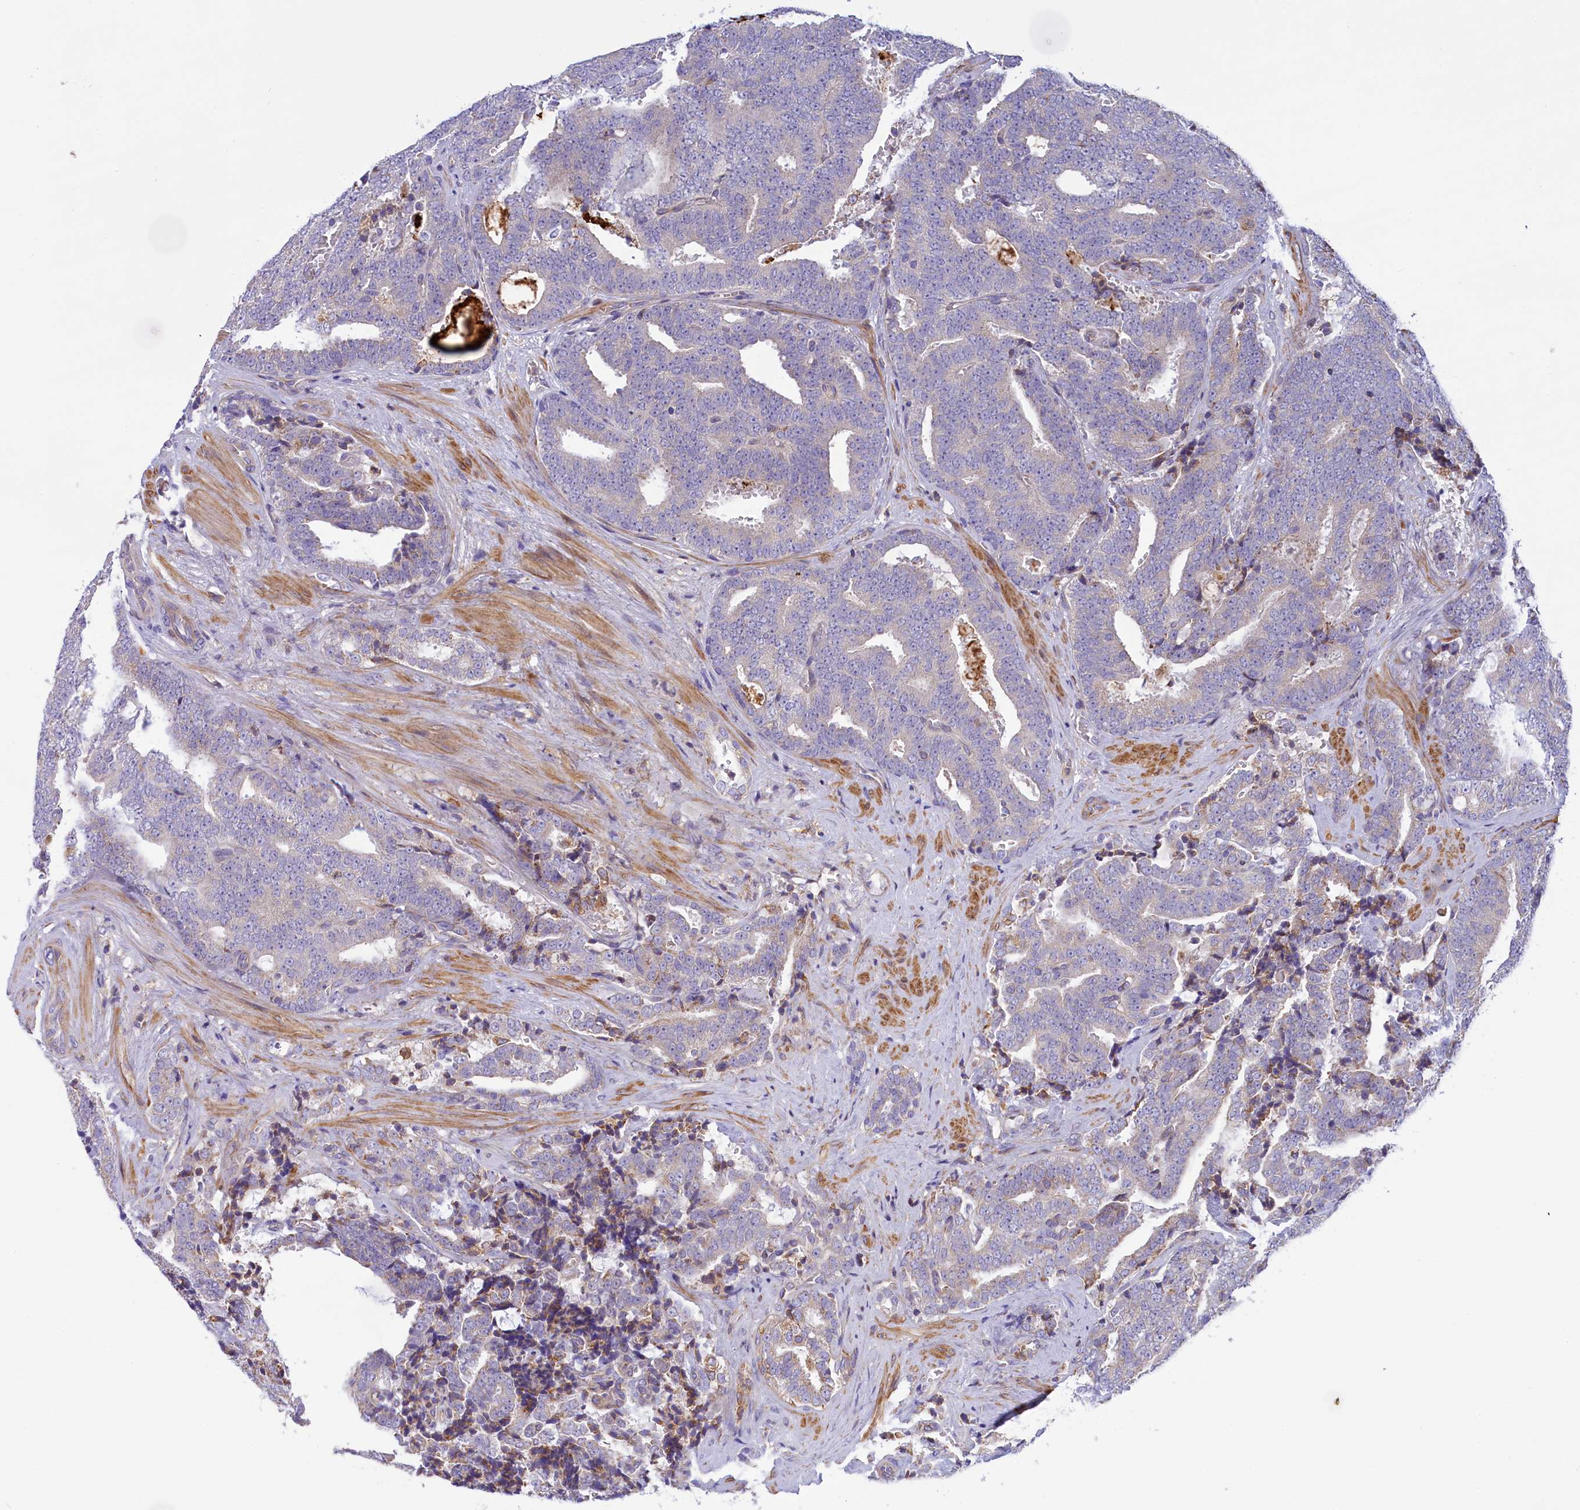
{"staining": {"intensity": "weak", "quantity": "<25%", "location": "cytoplasmic/membranous"}, "tissue": "prostate cancer", "cell_type": "Tumor cells", "image_type": "cancer", "snomed": [{"axis": "morphology", "description": "Adenocarcinoma, High grade"}, {"axis": "topography", "description": "Prostate and seminal vesicle, NOS"}], "caption": "This photomicrograph is of high-grade adenocarcinoma (prostate) stained with immunohistochemistry to label a protein in brown with the nuclei are counter-stained blue. There is no positivity in tumor cells. (DAB (3,3'-diaminobenzidine) IHC with hematoxylin counter stain).", "gene": "CORO7-PAM16", "patient": {"sex": "male", "age": 67}}